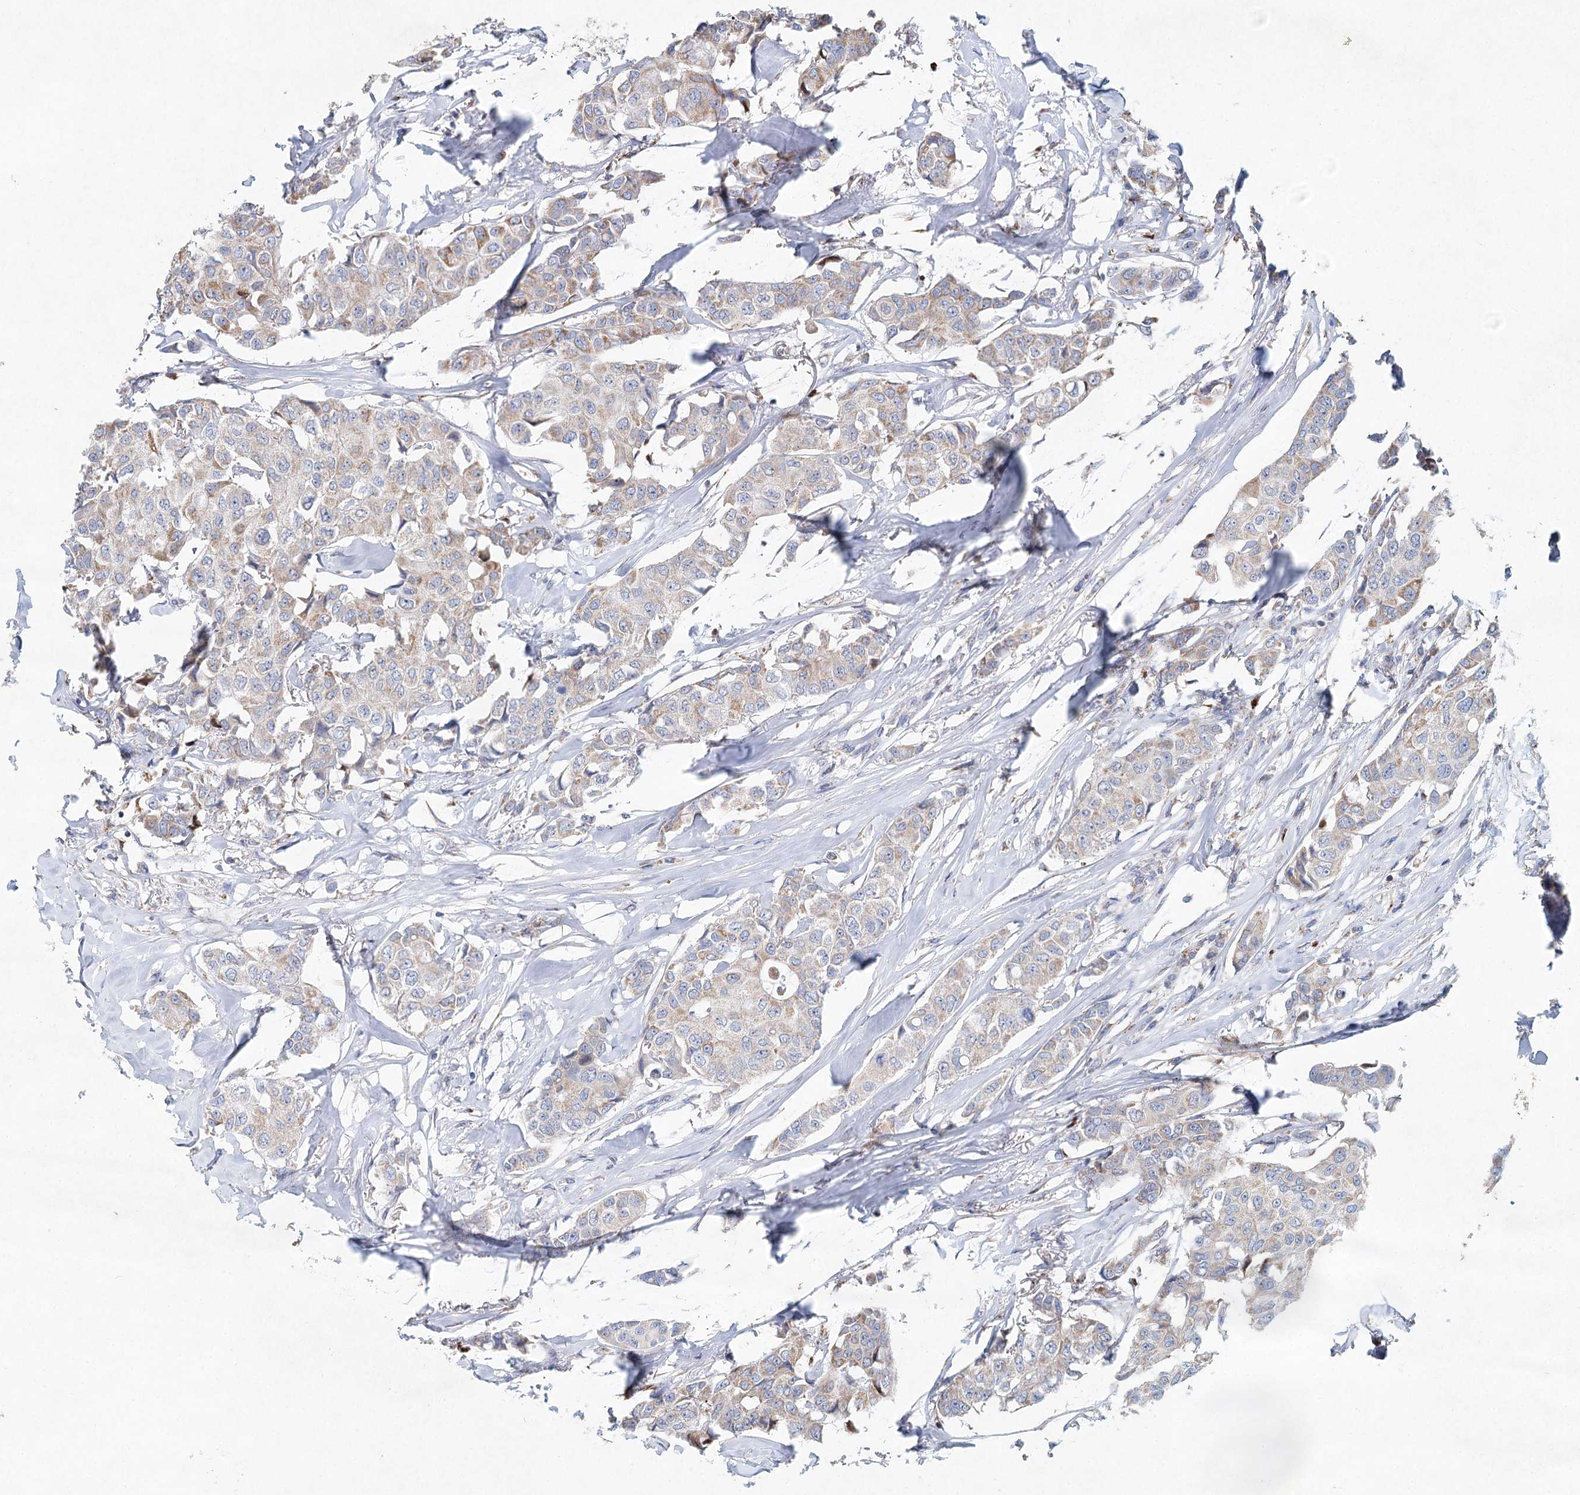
{"staining": {"intensity": "weak", "quantity": "<25%", "location": "cytoplasmic/membranous"}, "tissue": "breast cancer", "cell_type": "Tumor cells", "image_type": "cancer", "snomed": [{"axis": "morphology", "description": "Duct carcinoma"}, {"axis": "topography", "description": "Breast"}], "caption": "Tumor cells are negative for protein expression in human breast cancer (invasive ductal carcinoma).", "gene": "XPO6", "patient": {"sex": "female", "age": 80}}